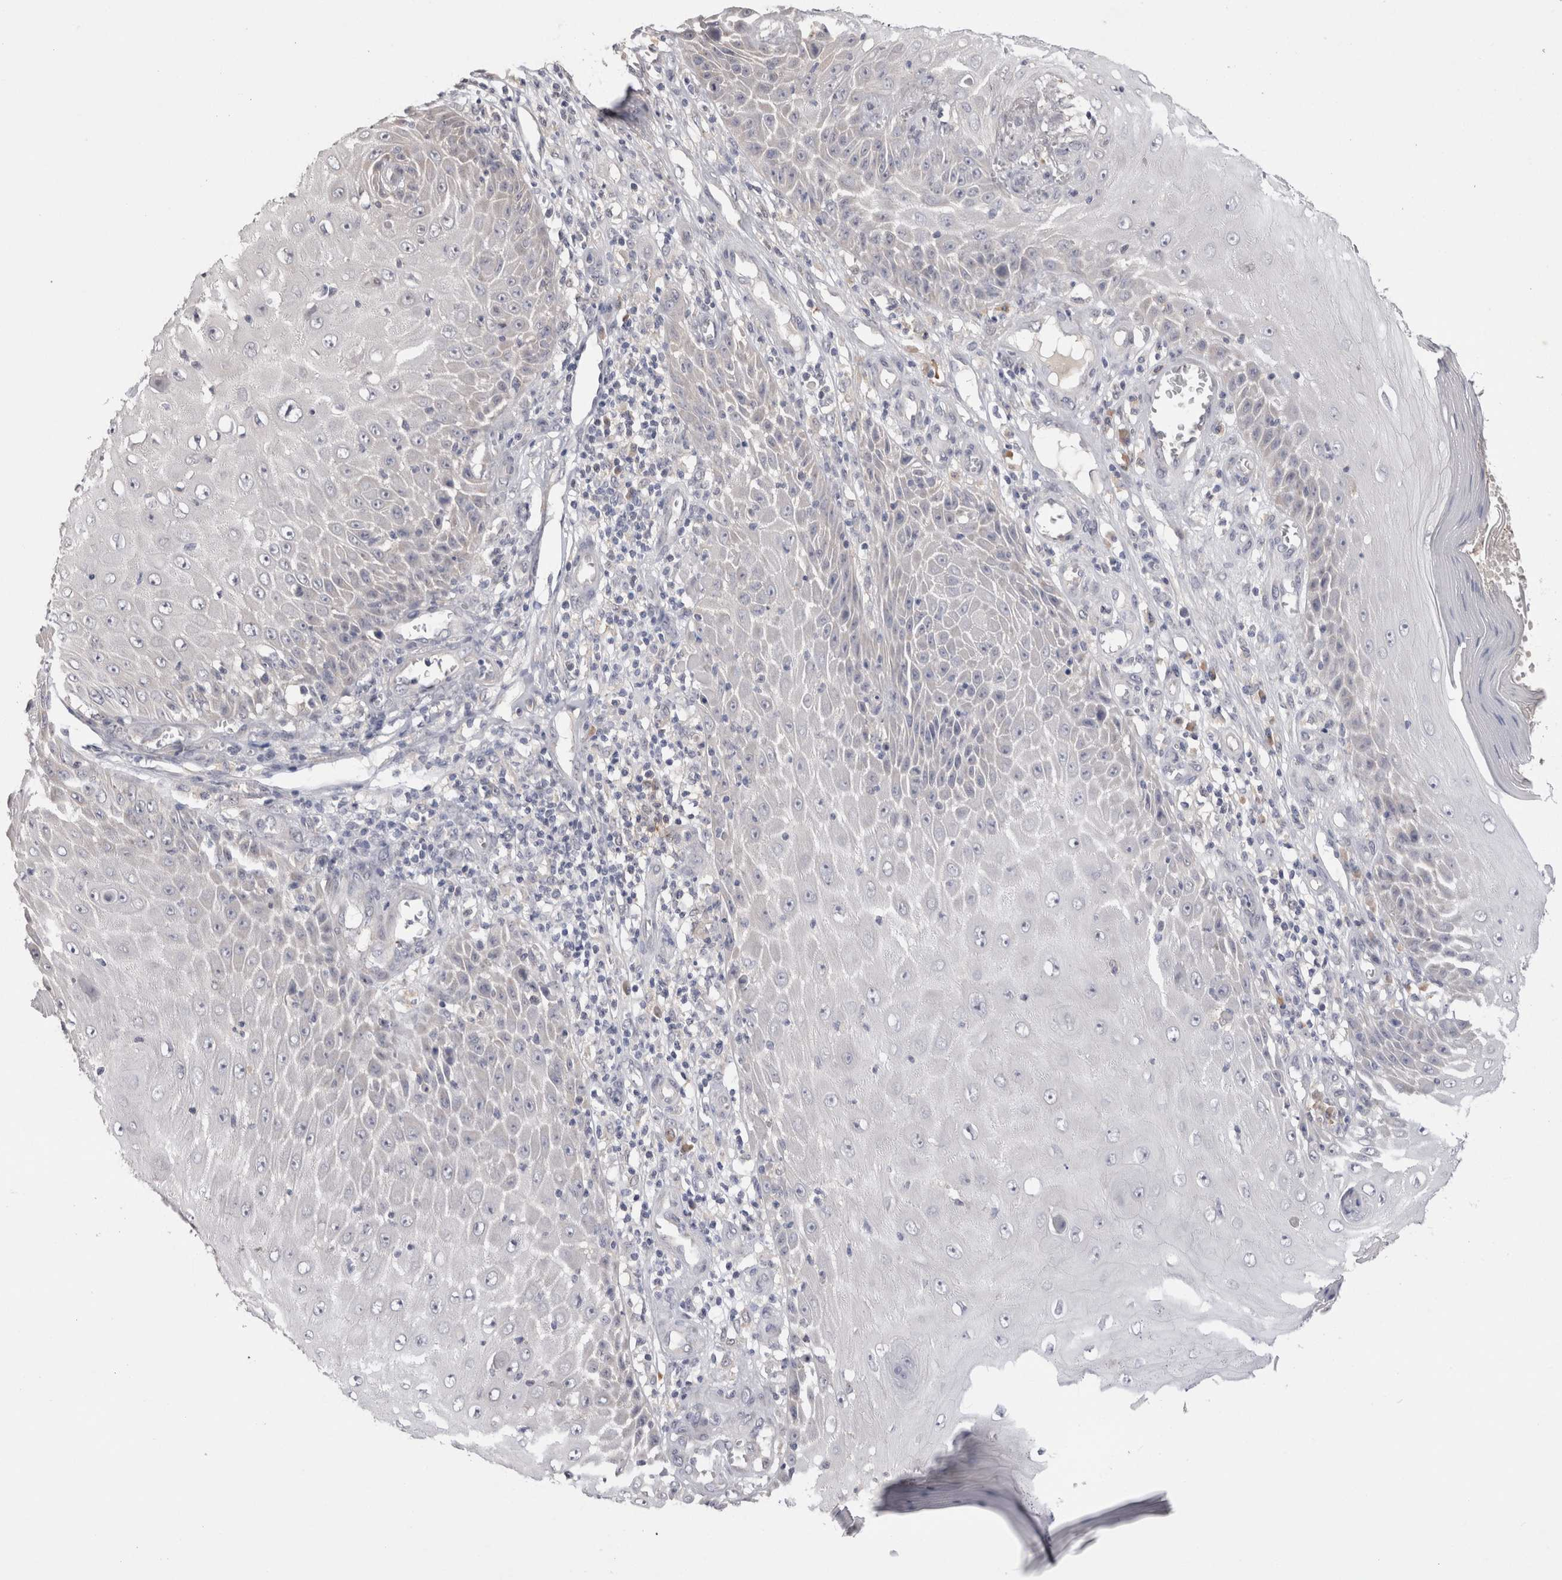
{"staining": {"intensity": "negative", "quantity": "none", "location": "none"}, "tissue": "skin cancer", "cell_type": "Tumor cells", "image_type": "cancer", "snomed": [{"axis": "morphology", "description": "Squamous cell carcinoma, NOS"}, {"axis": "topography", "description": "Skin"}], "caption": "The histopathology image demonstrates no staining of tumor cells in squamous cell carcinoma (skin). The staining is performed using DAB brown chromogen with nuclei counter-stained in using hematoxylin.", "gene": "VSIG4", "patient": {"sex": "female", "age": 73}}